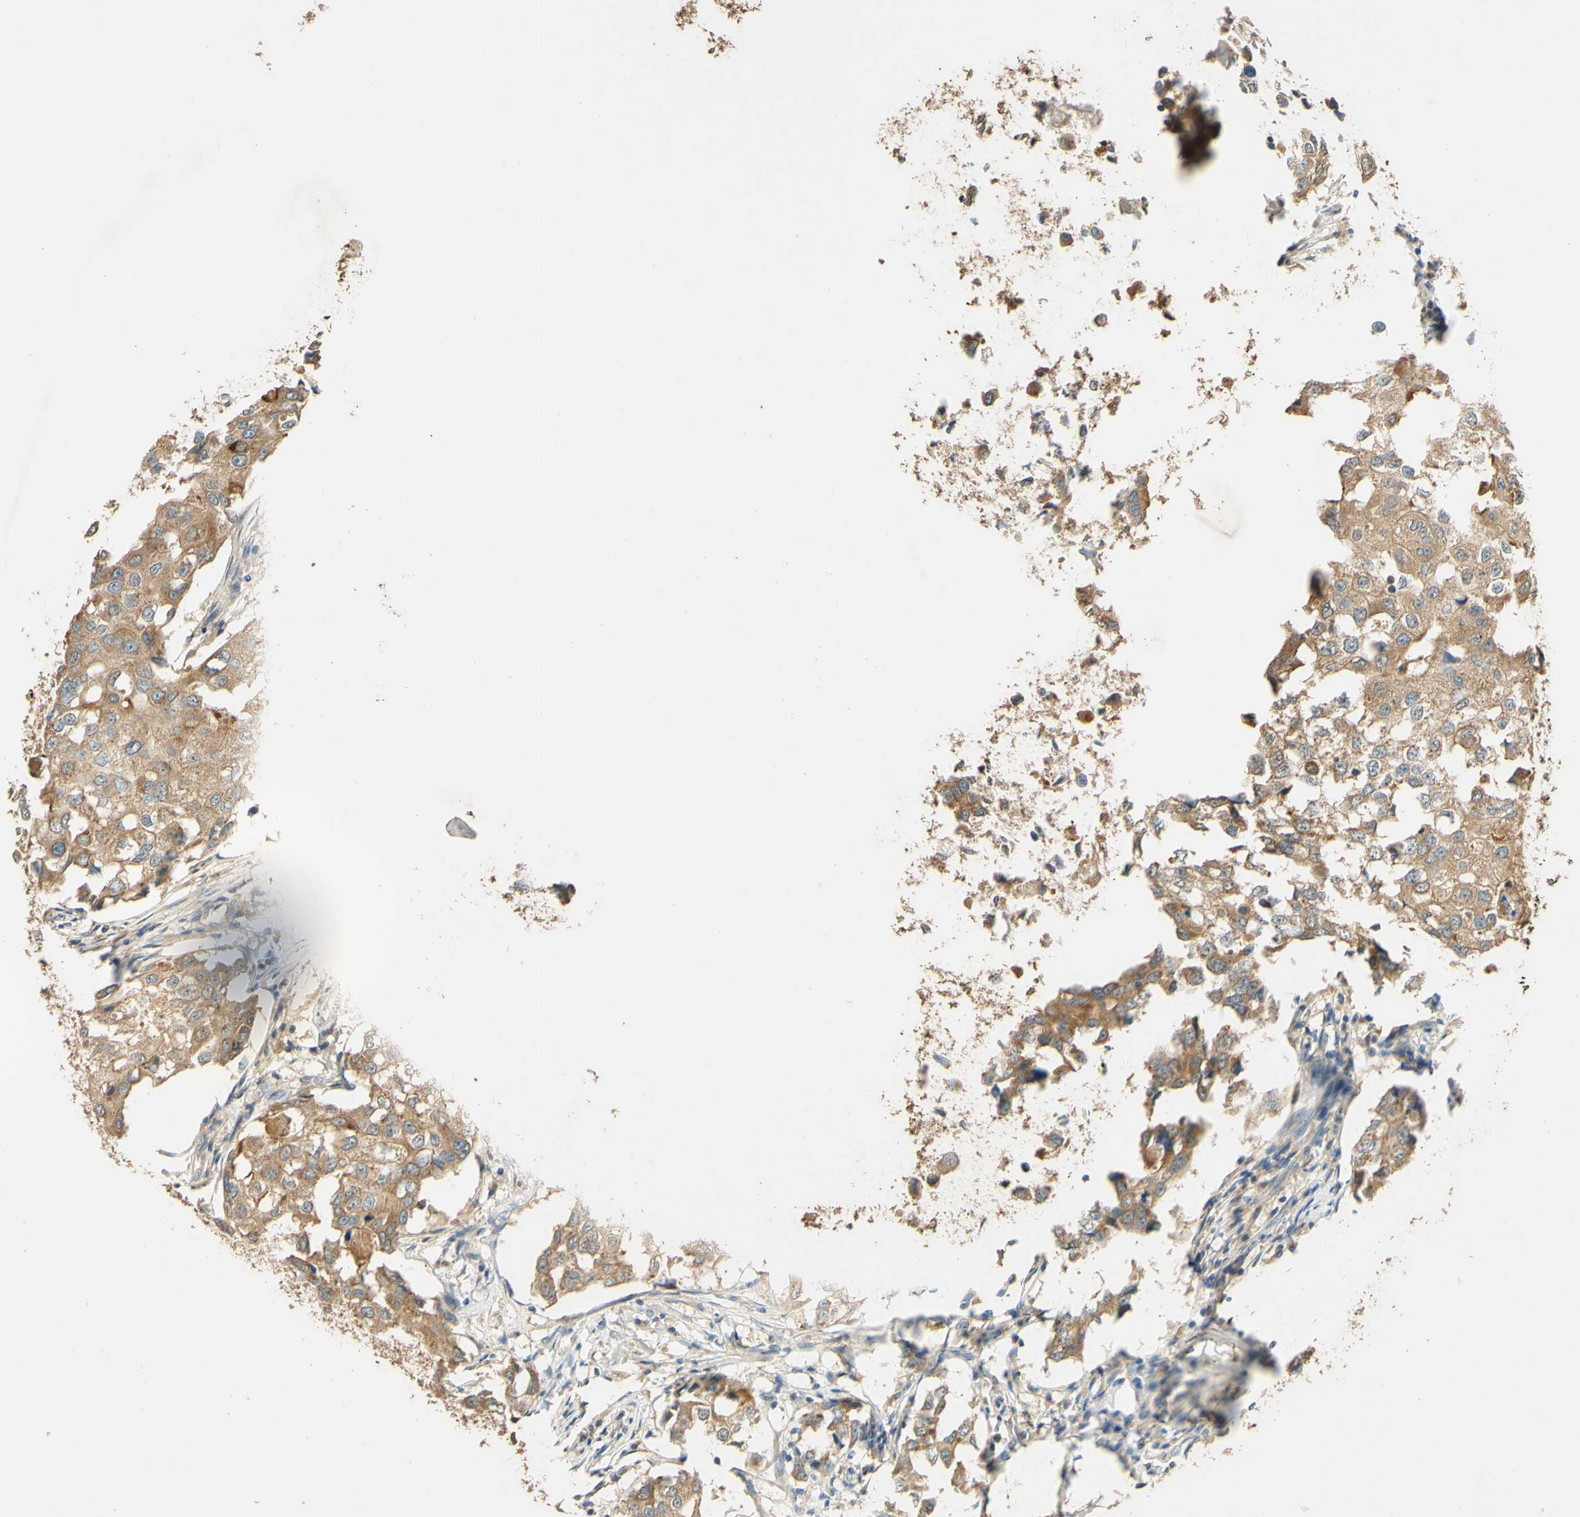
{"staining": {"intensity": "moderate", "quantity": ">75%", "location": "cytoplasmic/membranous"}, "tissue": "breast cancer", "cell_type": "Tumor cells", "image_type": "cancer", "snomed": [{"axis": "morphology", "description": "Duct carcinoma"}, {"axis": "topography", "description": "Breast"}], "caption": "Immunohistochemistry image of neoplastic tissue: human breast cancer (infiltrating ductal carcinoma) stained using immunohistochemistry (IHC) reveals medium levels of moderate protein expression localized specifically in the cytoplasmic/membranous of tumor cells, appearing as a cytoplasmic/membranous brown color.", "gene": "ENTREP2", "patient": {"sex": "female", "age": 27}}